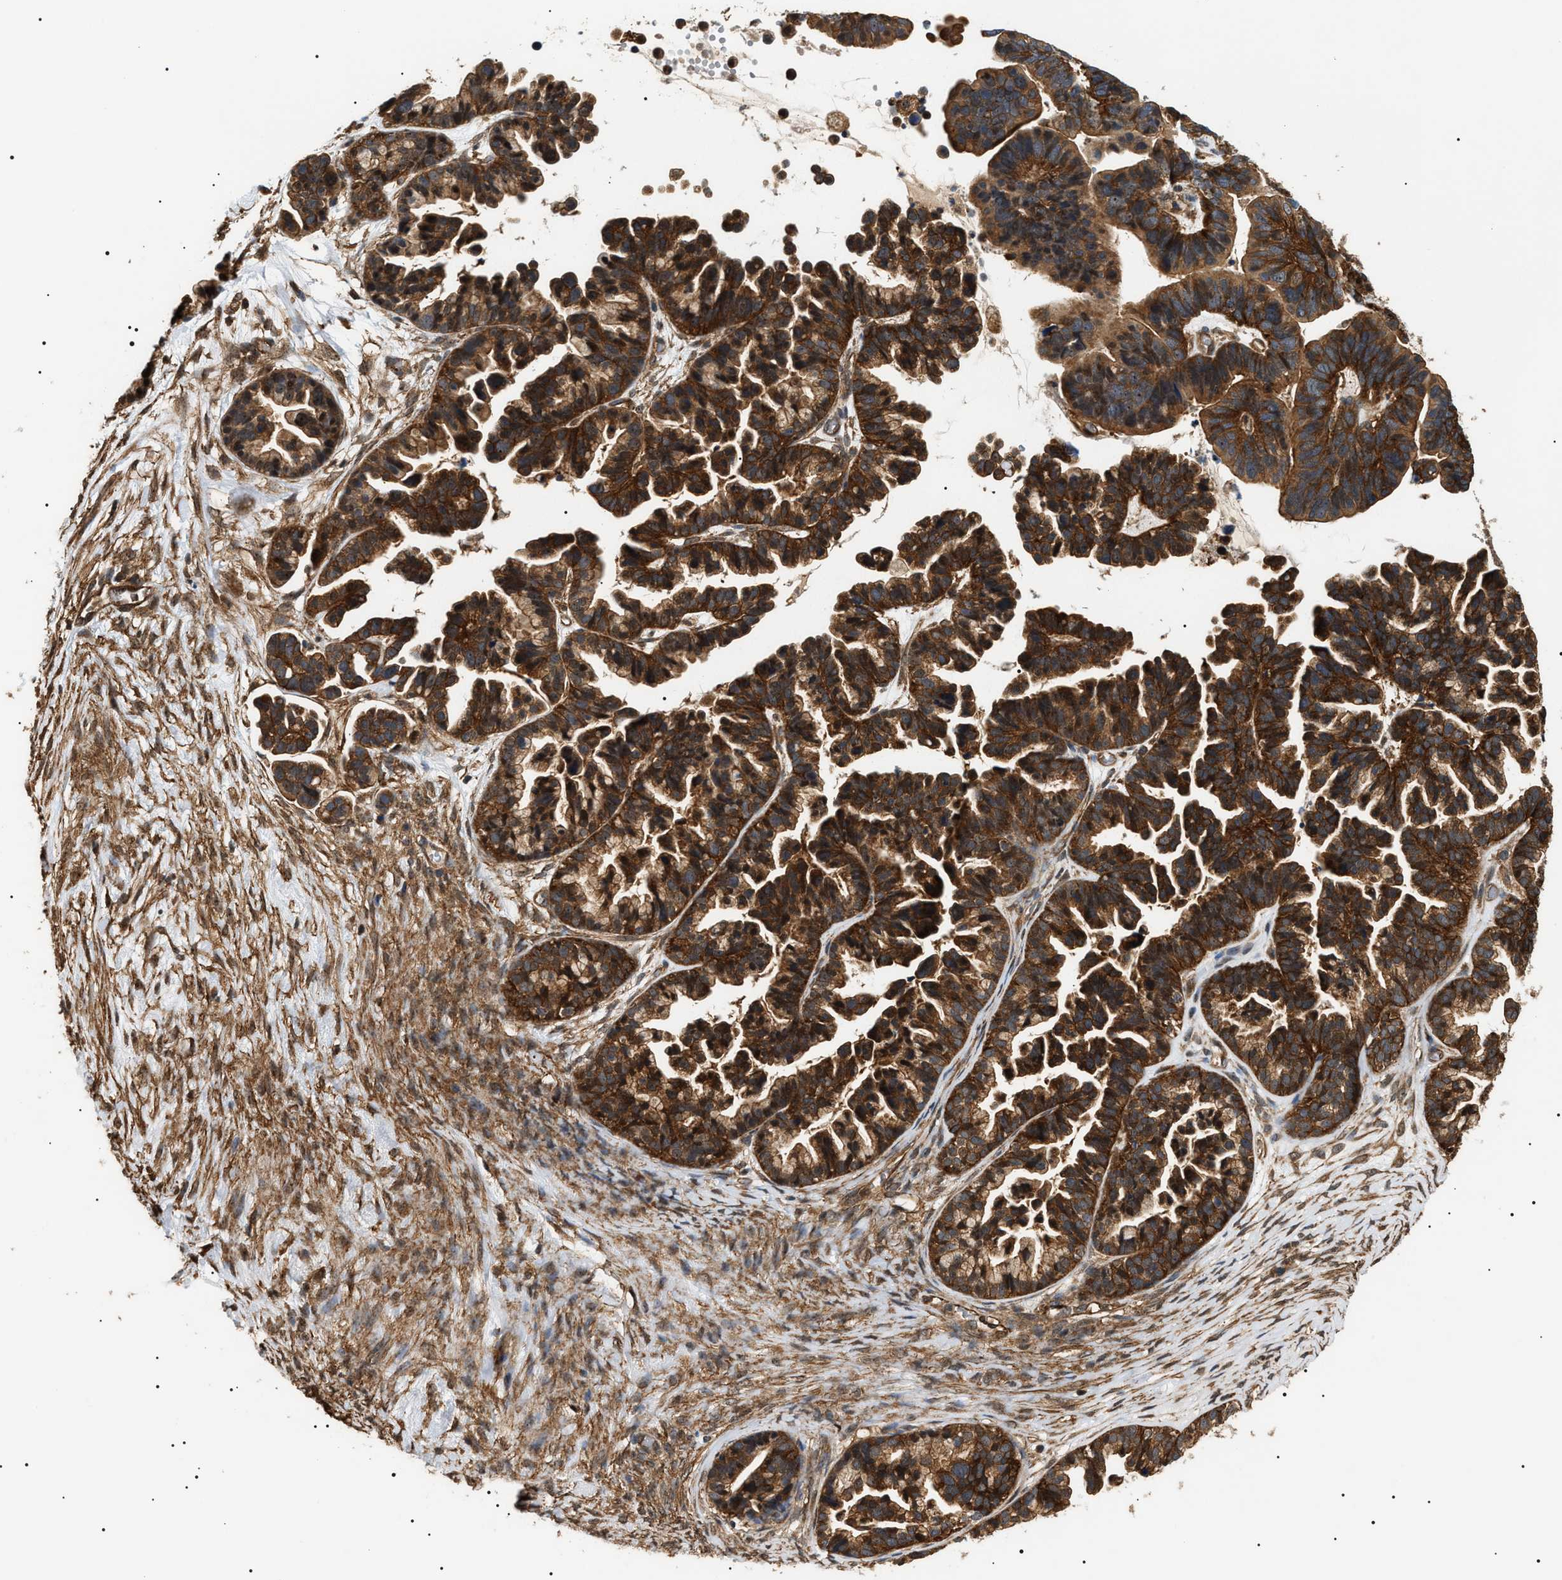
{"staining": {"intensity": "strong", "quantity": ">75%", "location": "cytoplasmic/membranous"}, "tissue": "ovarian cancer", "cell_type": "Tumor cells", "image_type": "cancer", "snomed": [{"axis": "morphology", "description": "Cystadenocarcinoma, serous, NOS"}, {"axis": "topography", "description": "Ovary"}], "caption": "Ovarian serous cystadenocarcinoma stained with a brown dye demonstrates strong cytoplasmic/membranous positive positivity in about >75% of tumor cells.", "gene": "SH3GLB2", "patient": {"sex": "female", "age": 56}}